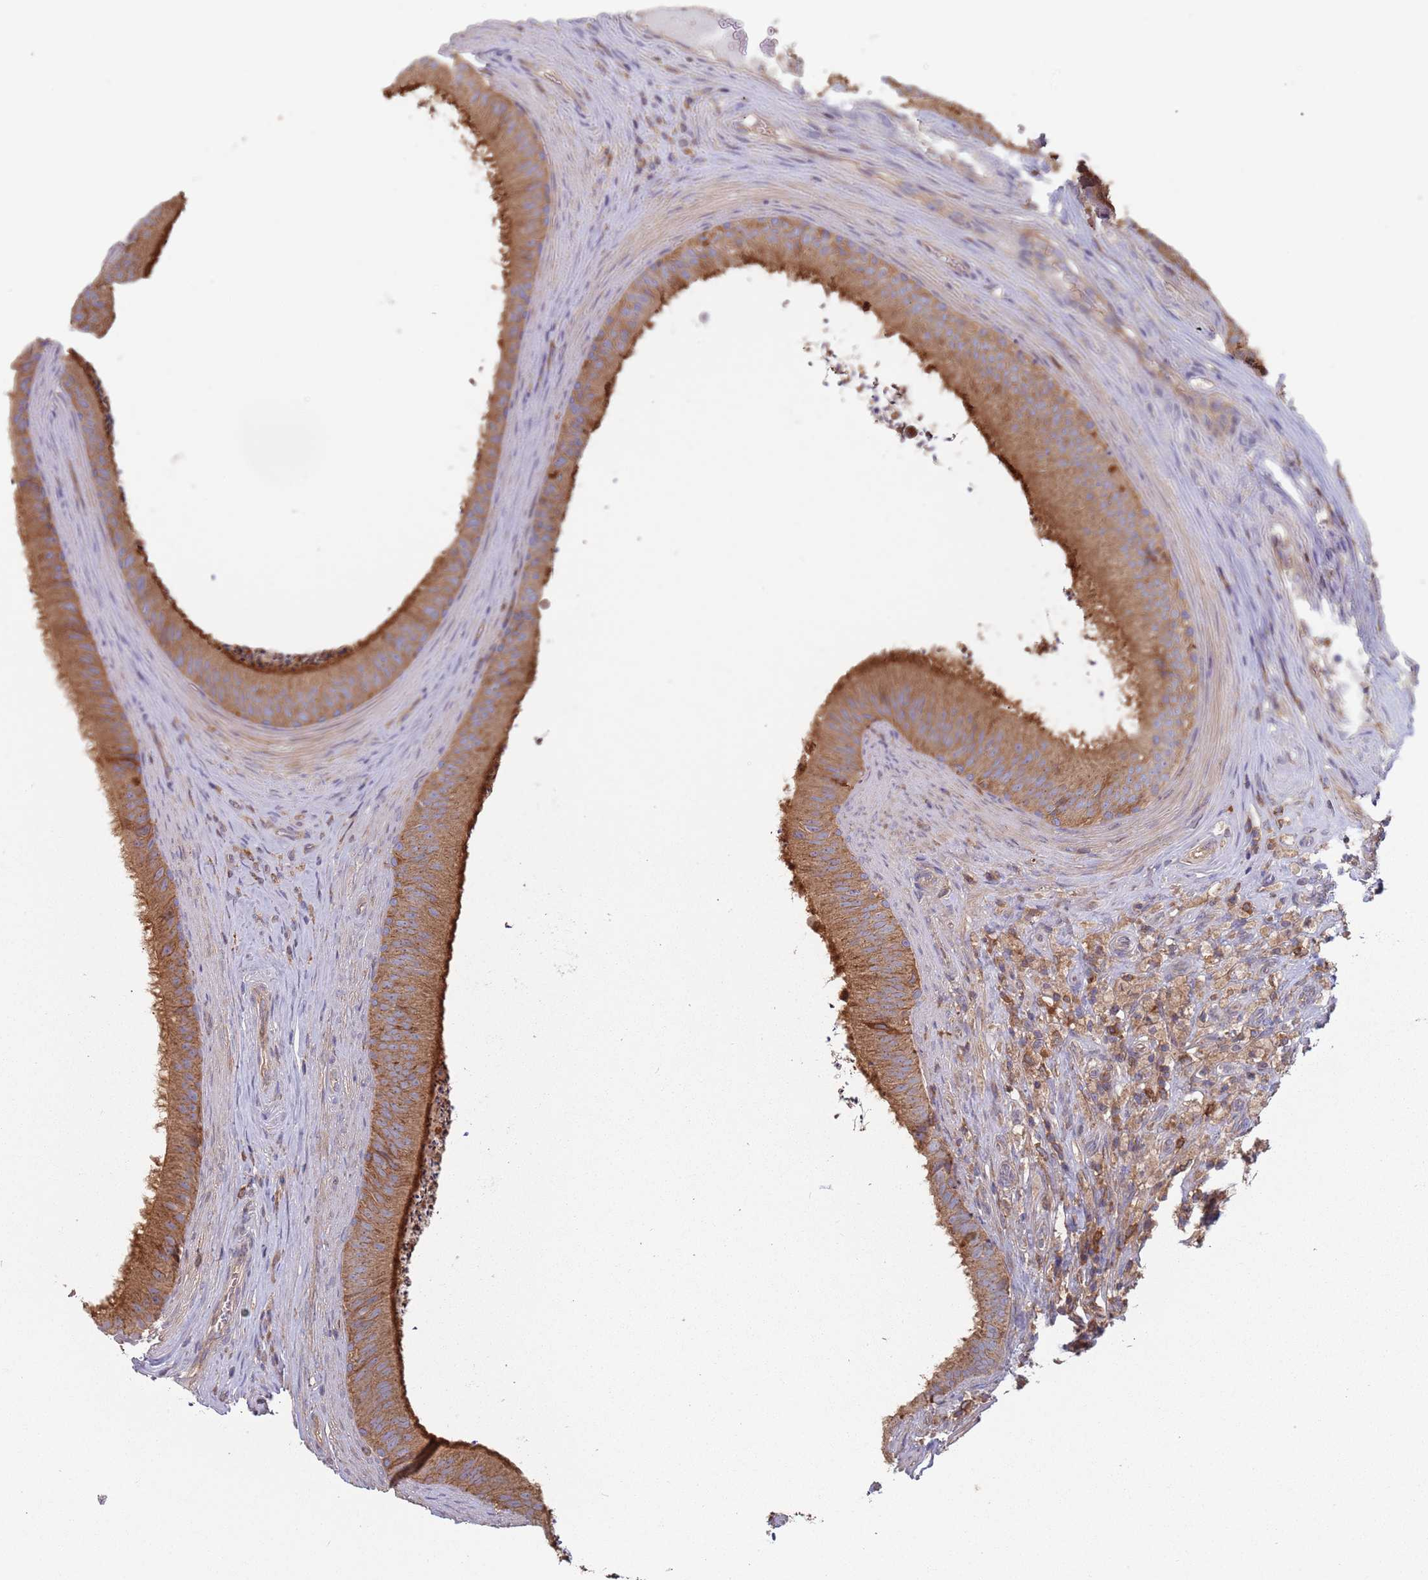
{"staining": {"intensity": "strong", "quantity": "25%-75%", "location": "cytoplasmic/membranous"}, "tissue": "epididymis", "cell_type": "Glandular cells", "image_type": "normal", "snomed": [{"axis": "morphology", "description": "Normal tissue, NOS"}, {"axis": "topography", "description": "Testis"}, {"axis": "topography", "description": "Epididymis"}], "caption": "A brown stain shows strong cytoplasmic/membranous expression of a protein in glandular cells of benign human epididymis. Using DAB (3,3'-diaminobenzidine) (brown) and hematoxylin (blue) stains, captured at high magnification using brightfield microscopy.", "gene": "GDI1", "patient": {"sex": "male", "age": 41}}